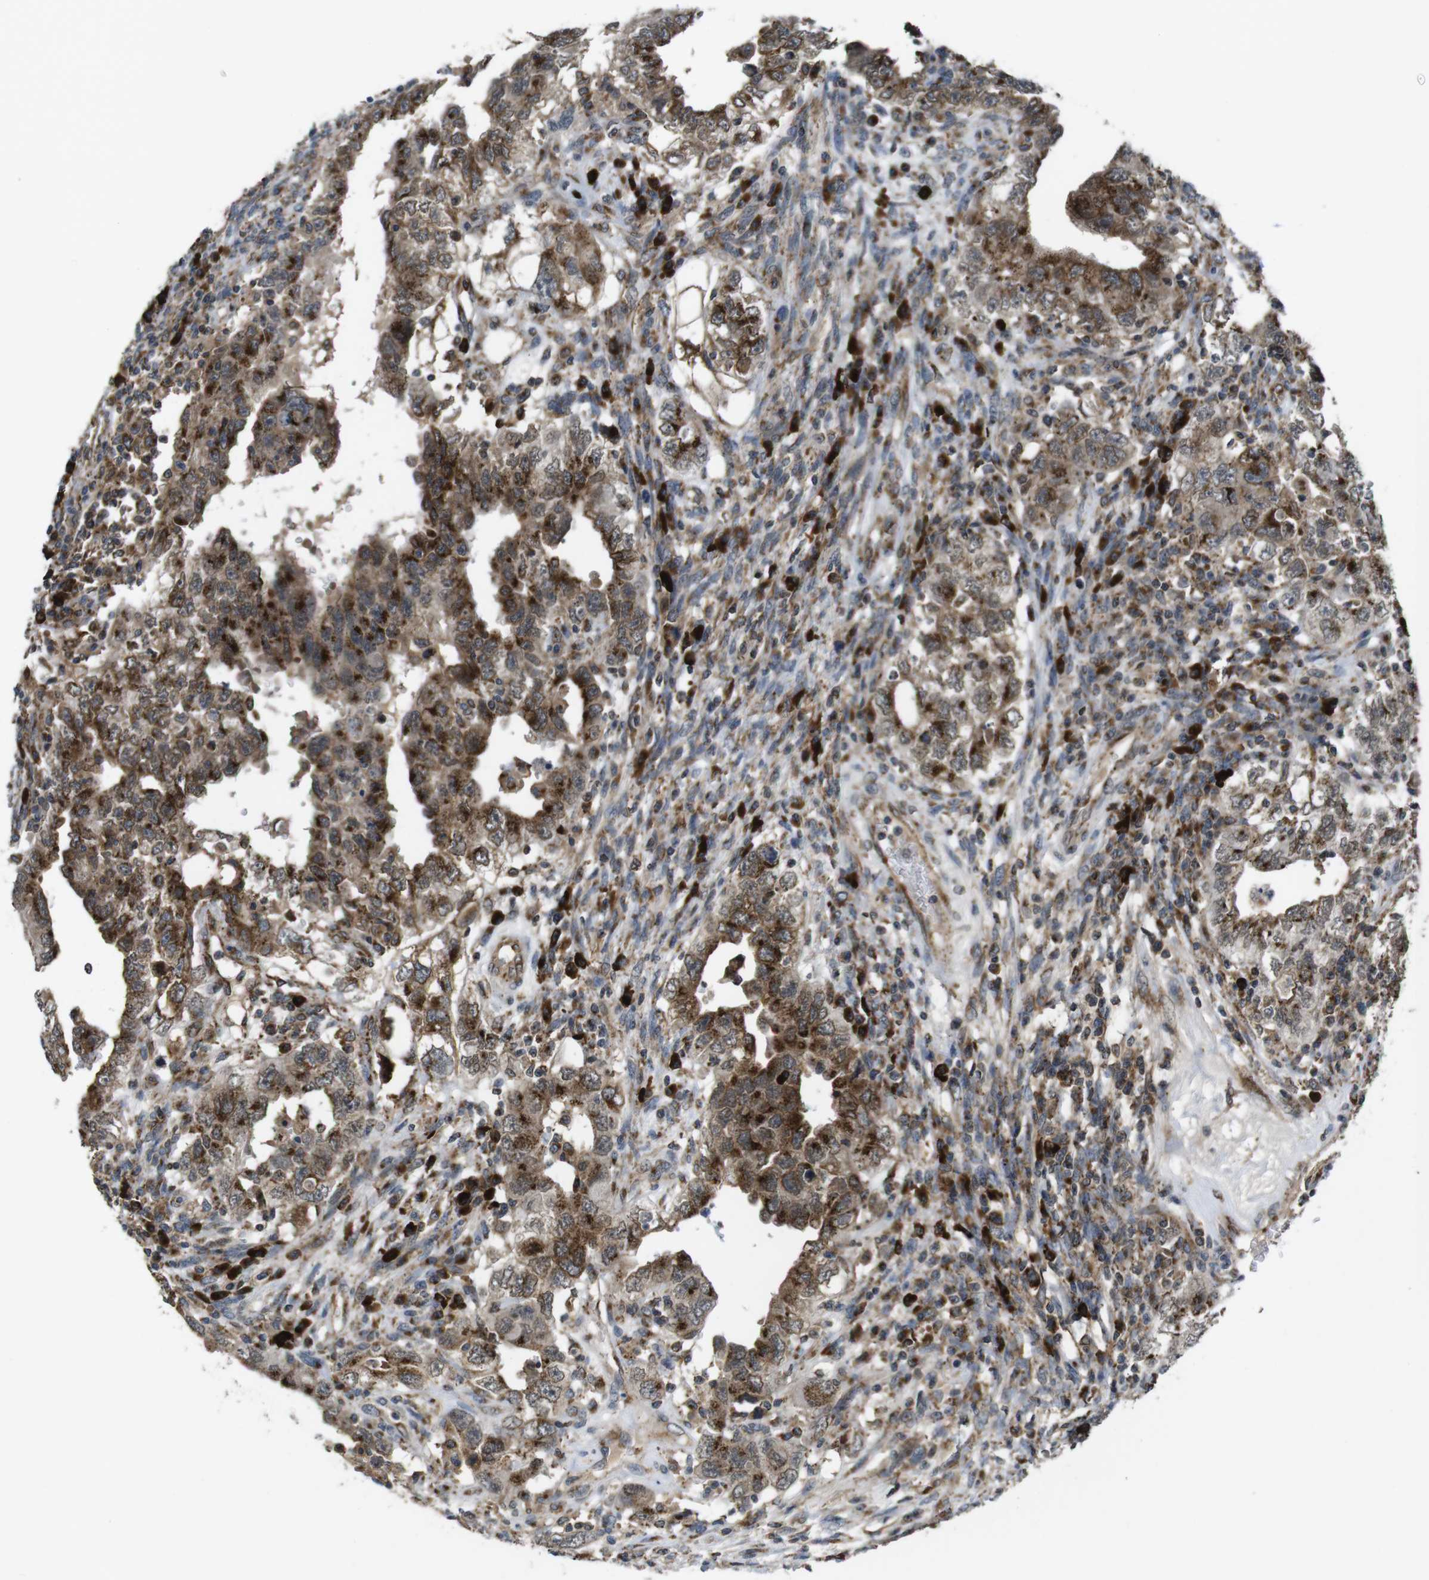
{"staining": {"intensity": "moderate", "quantity": ">75%", "location": "cytoplasmic/membranous"}, "tissue": "testis cancer", "cell_type": "Tumor cells", "image_type": "cancer", "snomed": [{"axis": "morphology", "description": "Carcinoma, Embryonal, NOS"}, {"axis": "topography", "description": "Testis"}], "caption": "IHC of human testis cancer (embryonal carcinoma) displays medium levels of moderate cytoplasmic/membranous staining in approximately >75% of tumor cells.", "gene": "ZFPL1", "patient": {"sex": "male", "age": 26}}